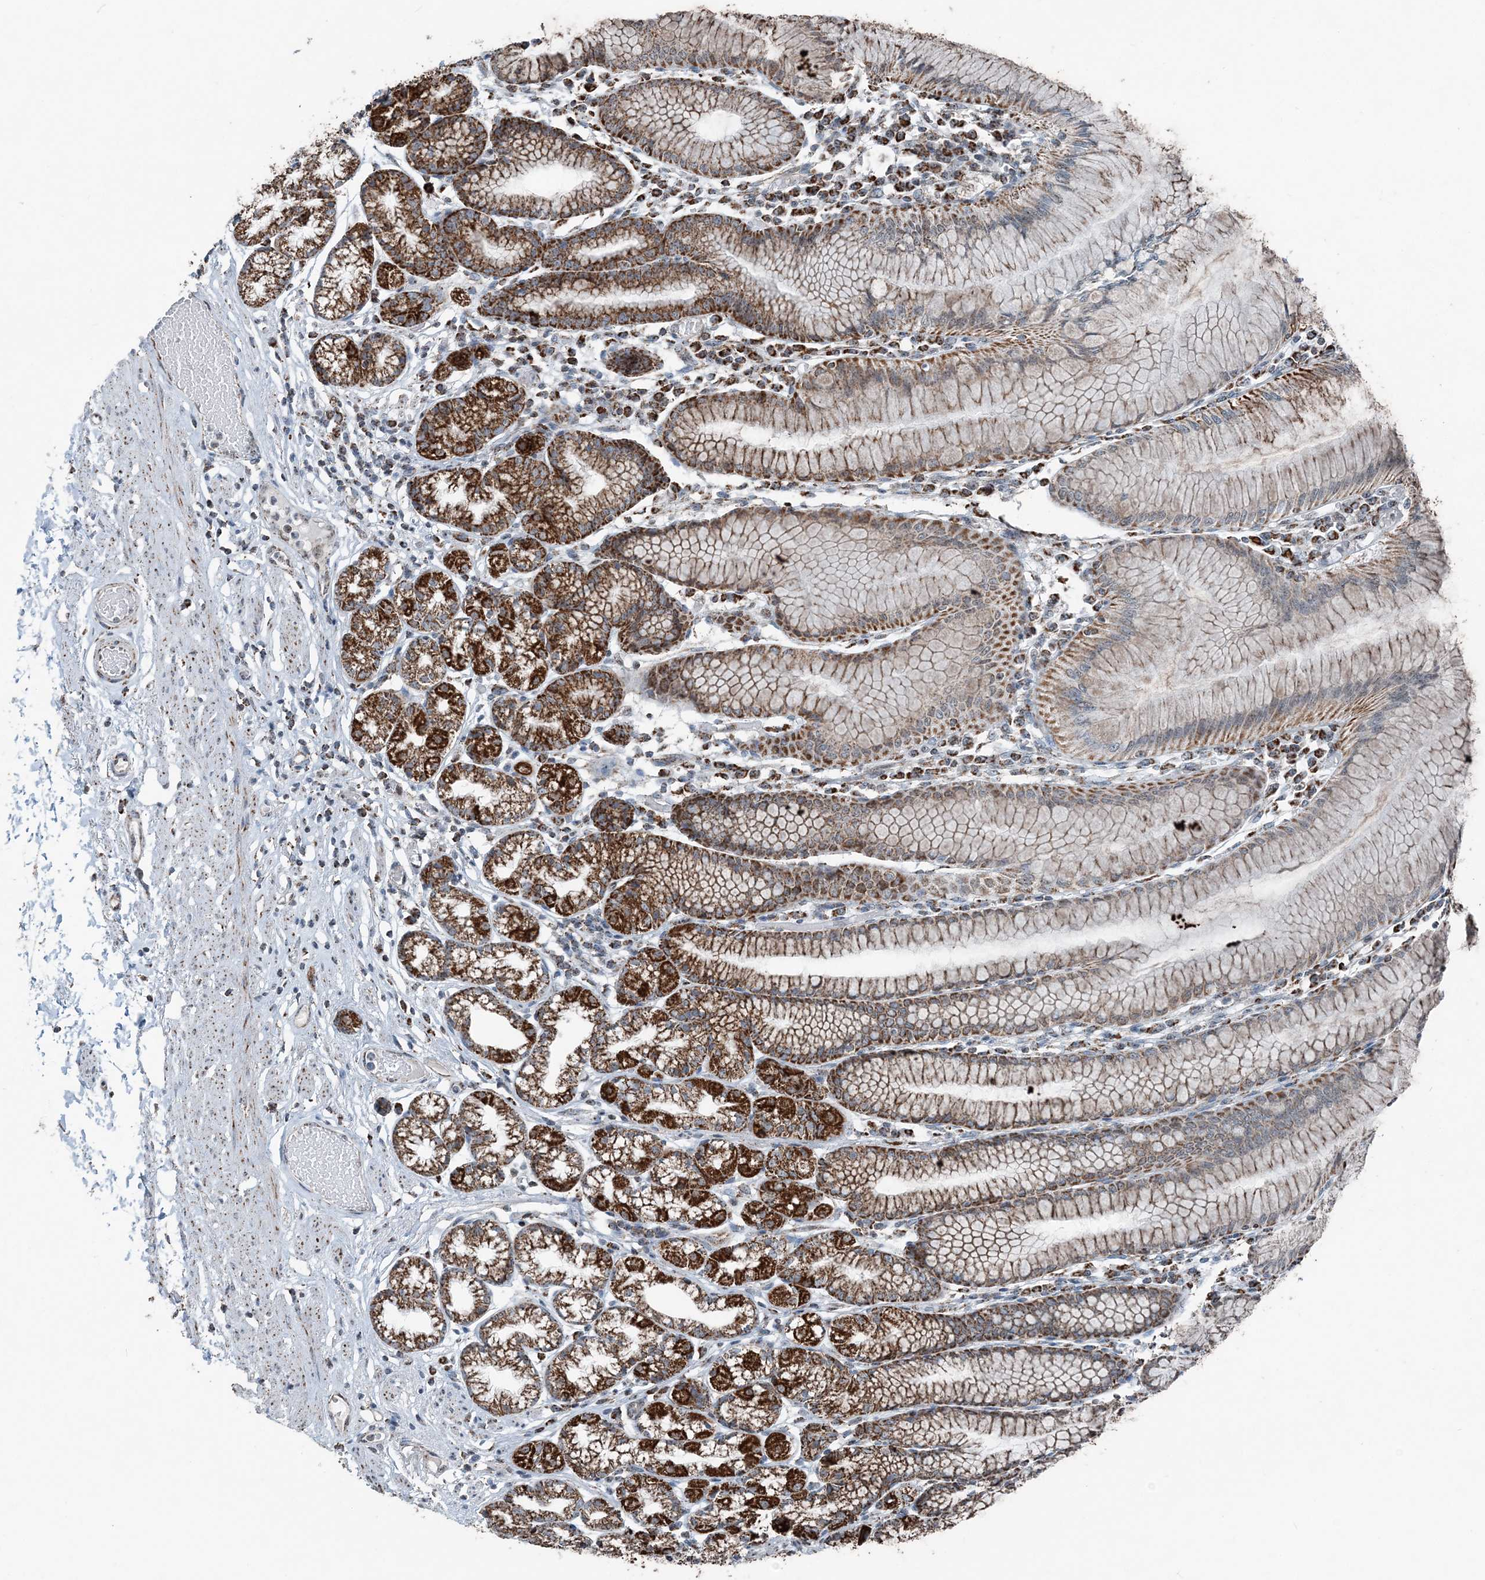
{"staining": {"intensity": "strong", "quantity": "25%-75%", "location": "cytoplasmic/membranous"}, "tissue": "stomach", "cell_type": "Glandular cells", "image_type": "normal", "snomed": [{"axis": "morphology", "description": "Normal tissue, NOS"}, {"axis": "topography", "description": "Stomach"}], "caption": "DAB immunohistochemical staining of normal human stomach shows strong cytoplasmic/membranous protein expression in approximately 25%-75% of glandular cells. Nuclei are stained in blue.", "gene": "SUCLG1", "patient": {"sex": "female", "age": 57}}